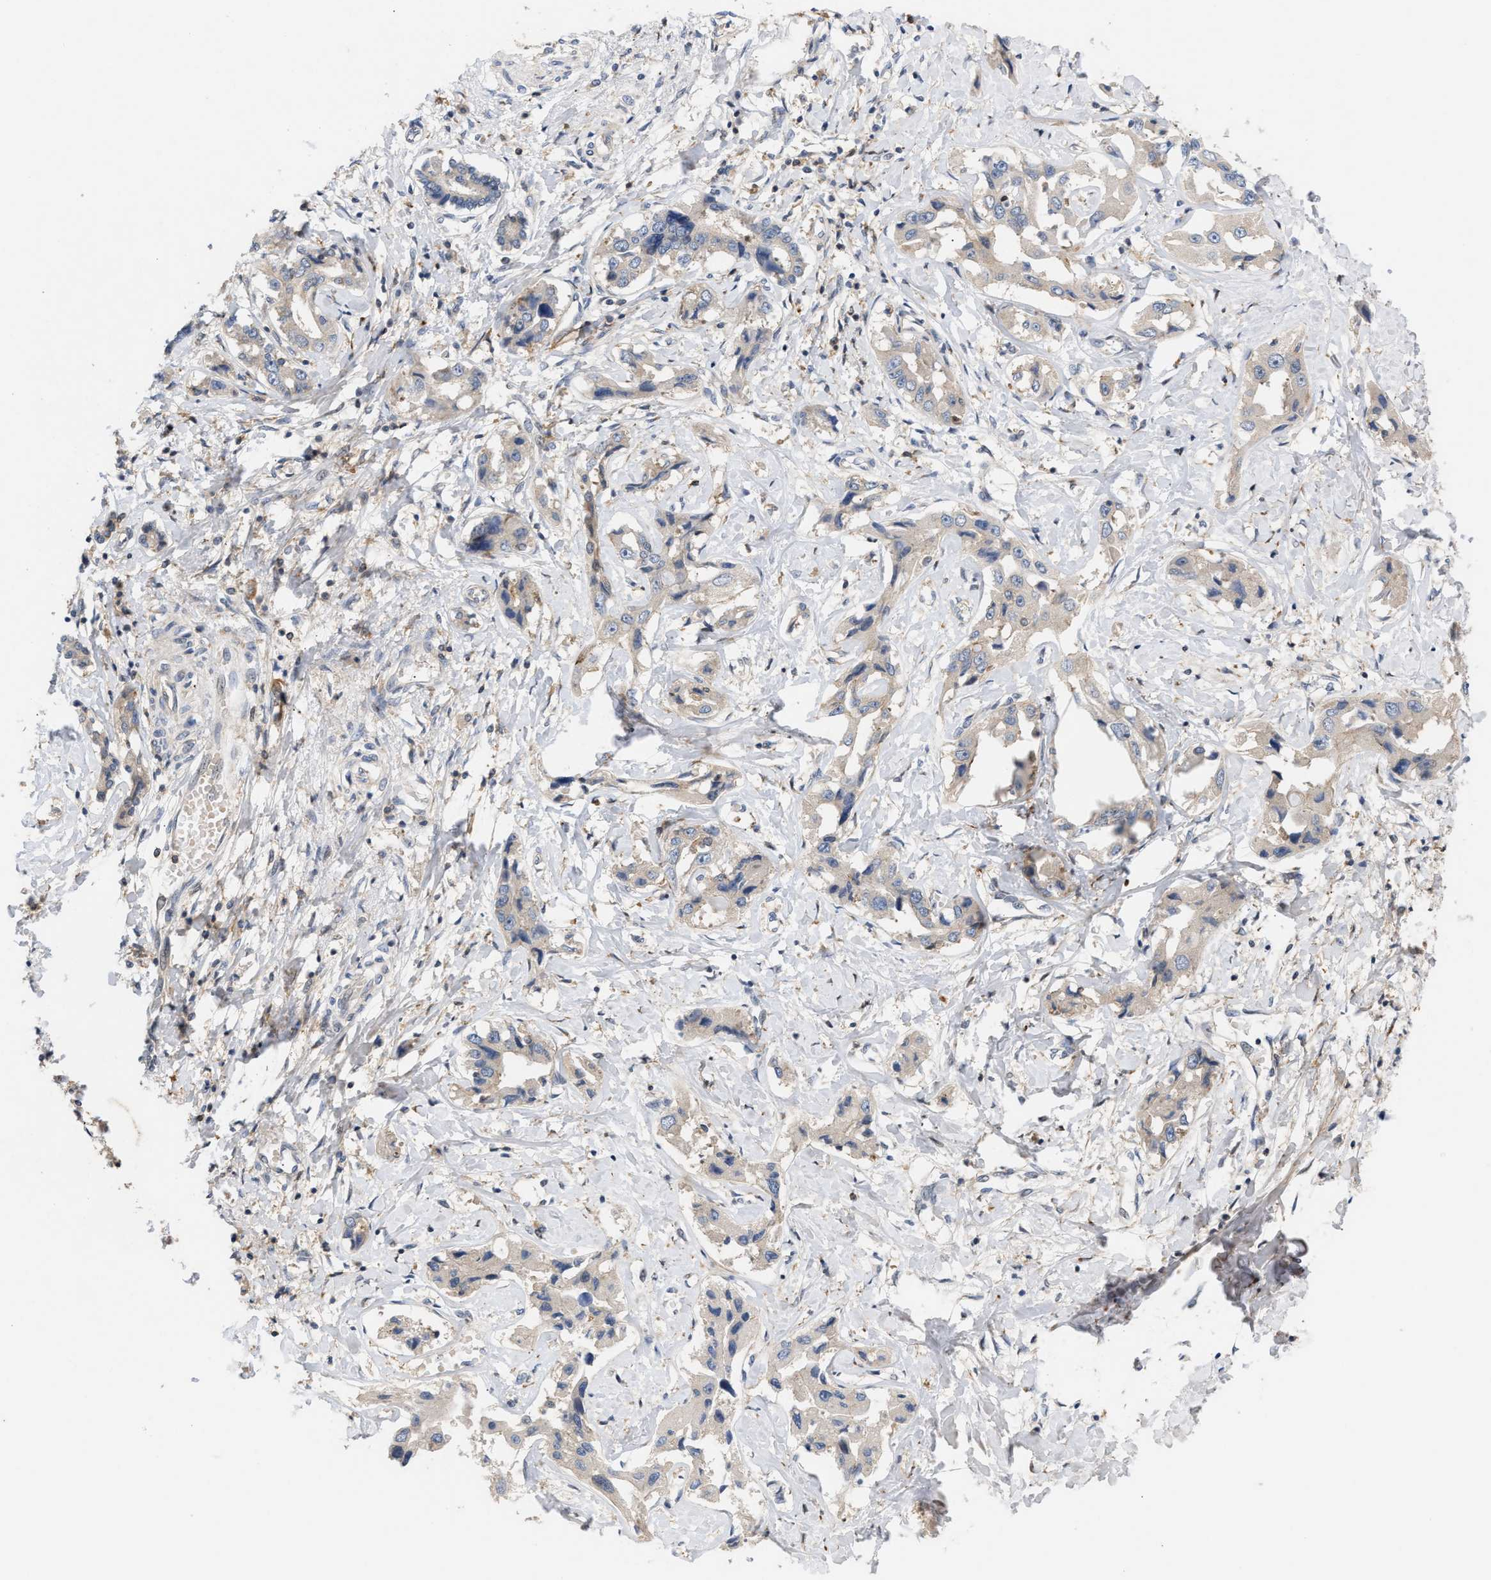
{"staining": {"intensity": "negative", "quantity": "none", "location": "none"}, "tissue": "liver cancer", "cell_type": "Tumor cells", "image_type": "cancer", "snomed": [{"axis": "morphology", "description": "Cholangiocarcinoma"}, {"axis": "topography", "description": "Liver"}], "caption": "Immunohistochemistry (IHC) image of neoplastic tissue: cholangiocarcinoma (liver) stained with DAB (3,3'-diaminobenzidine) reveals no significant protein expression in tumor cells. (Stains: DAB (3,3'-diaminobenzidine) immunohistochemistry (IHC) with hematoxylin counter stain, Microscopy: brightfield microscopy at high magnification).", "gene": "DBNL", "patient": {"sex": "male", "age": 59}}